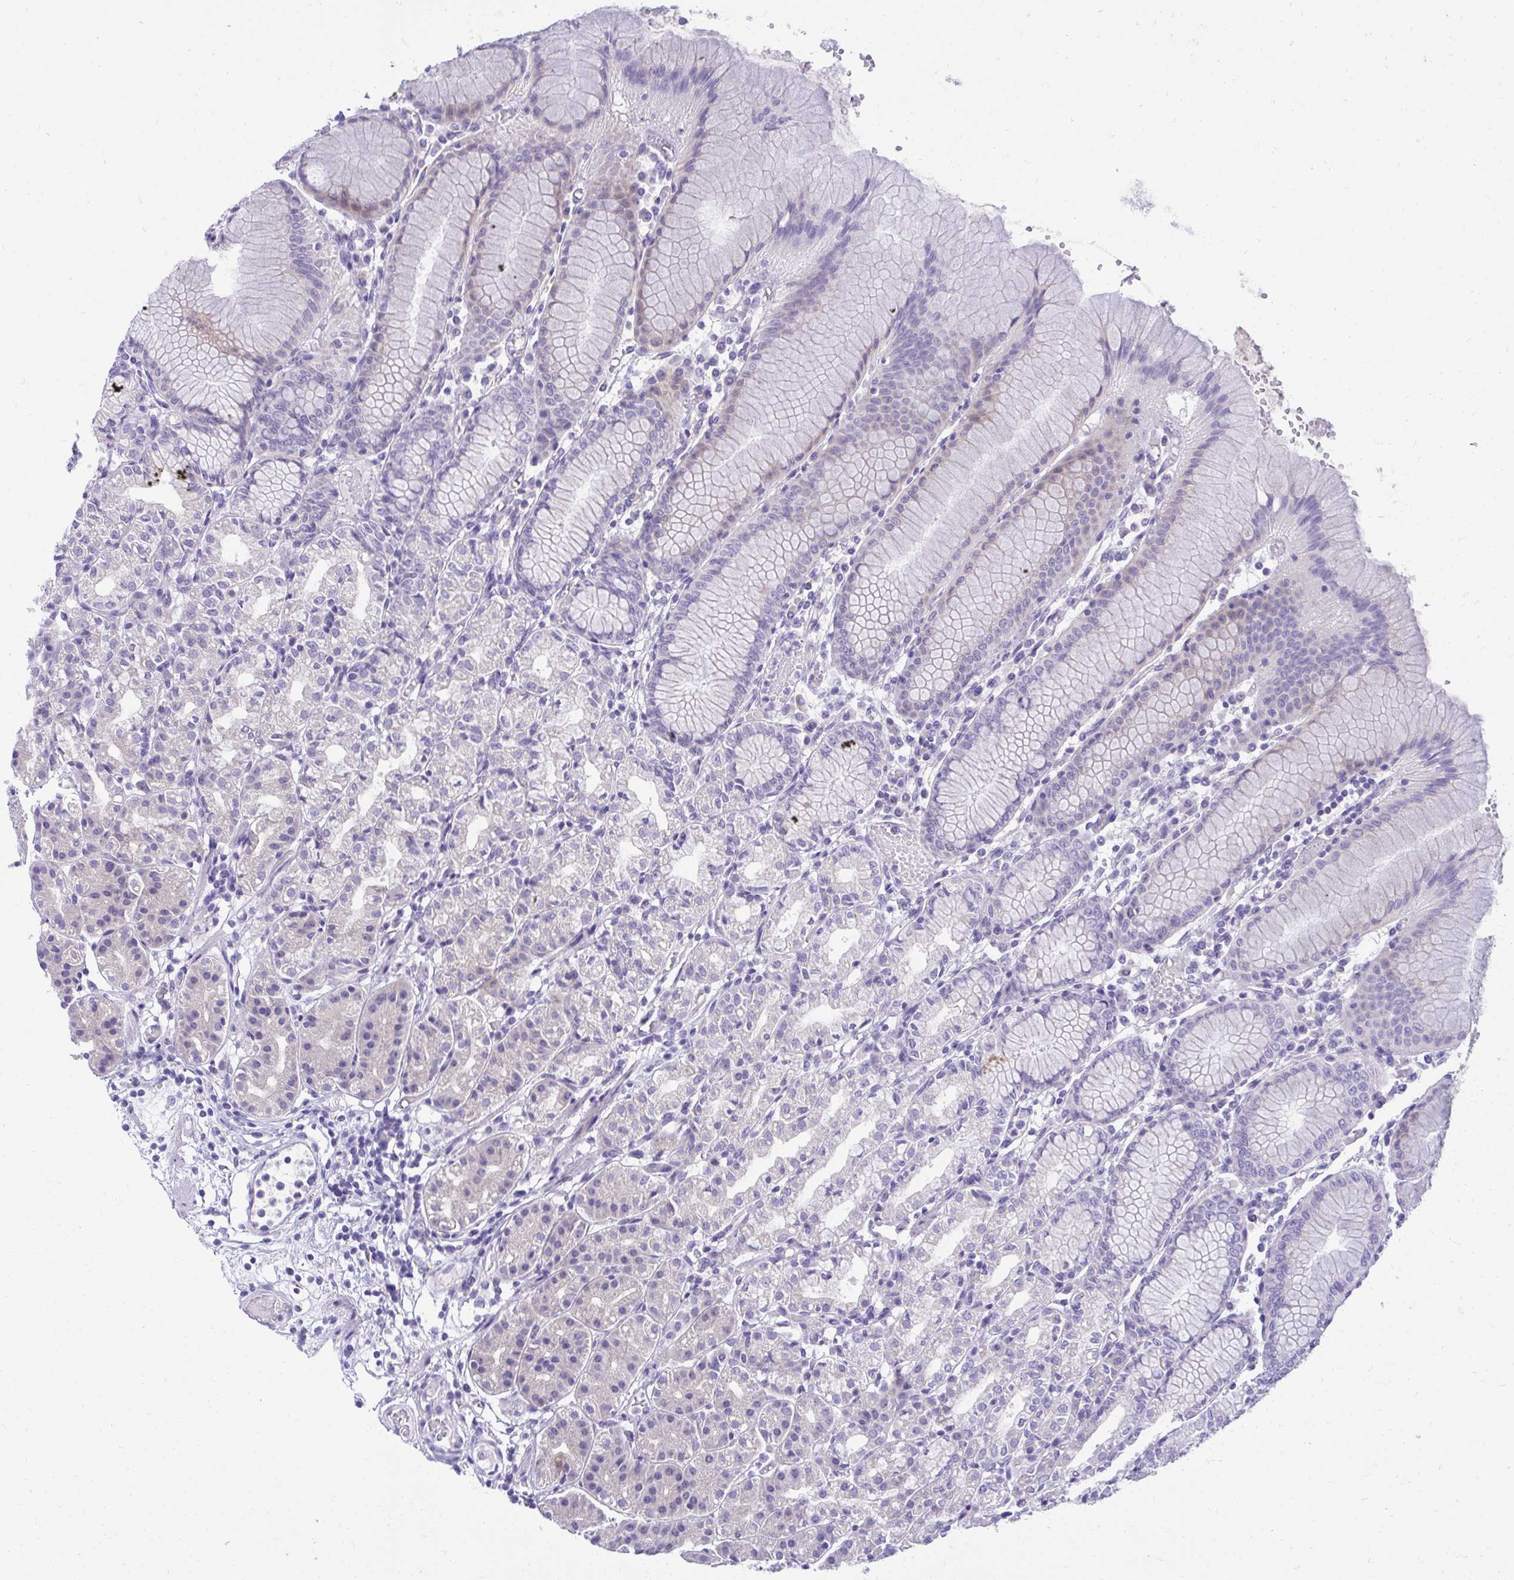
{"staining": {"intensity": "negative", "quantity": "none", "location": "none"}, "tissue": "stomach", "cell_type": "Glandular cells", "image_type": "normal", "snomed": [{"axis": "morphology", "description": "Normal tissue, NOS"}, {"axis": "topography", "description": "Stomach"}], "caption": "DAB immunohistochemical staining of benign human stomach exhibits no significant positivity in glandular cells. Nuclei are stained in blue.", "gene": "AIG1", "patient": {"sex": "female", "age": 57}}